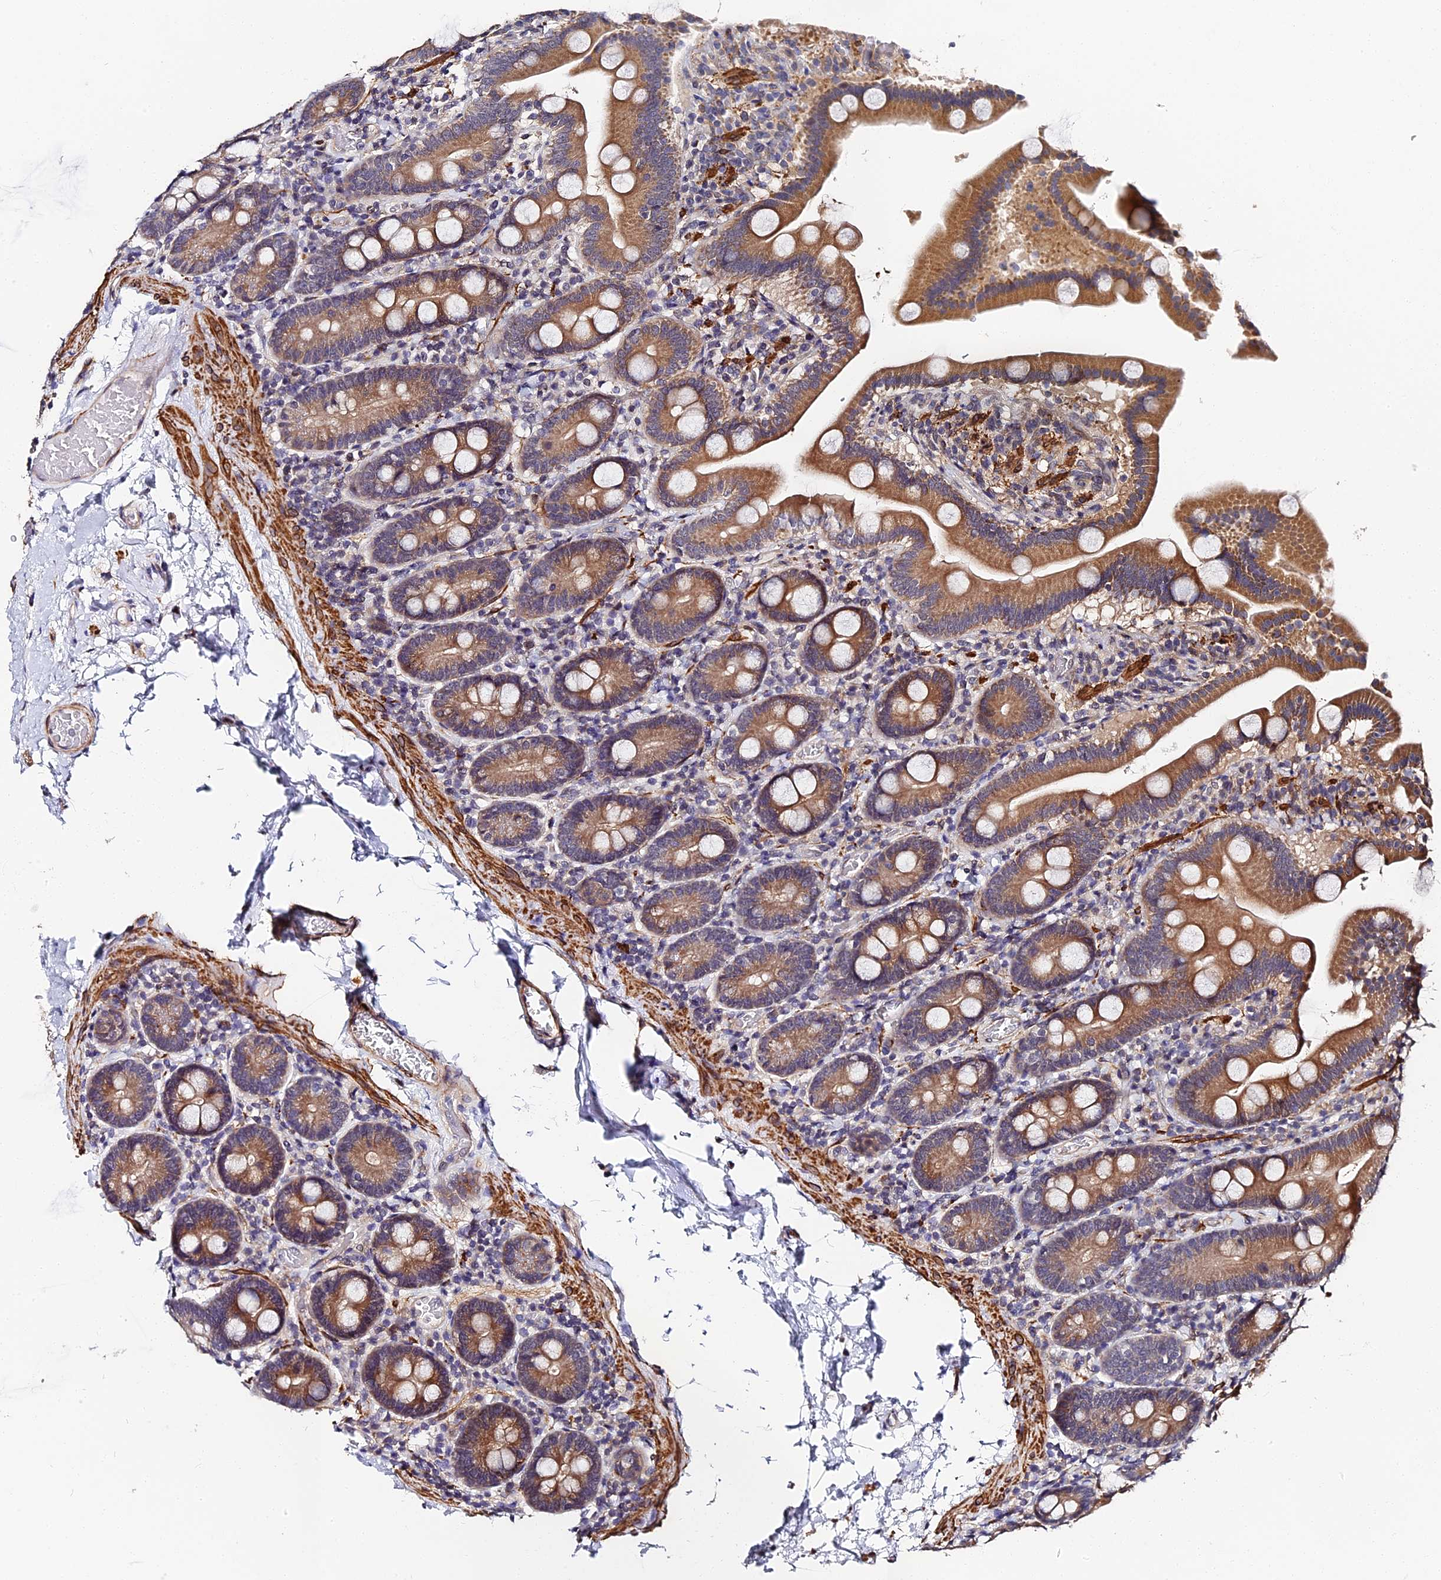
{"staining": {"intensity": "moderate", "quantity": ">75%", "location": "cytoplasmic/membranous"}, "tissue": "duodenum", "cell_type": "Glandular cells", "image_type": "normal", "snomed": [{"axis": "morphology", "description": "Normal tissue, NOS"}, {"axis": "topography", "description": "Duodenum"}], "caption": "Protein staining demonstrates moderate cytoplasmic/membranous positivity in approximately >75% of glandular cells in normal duodenum.", "gene": "CCDC113", "patient": {"sex": "male", "age": 55}}